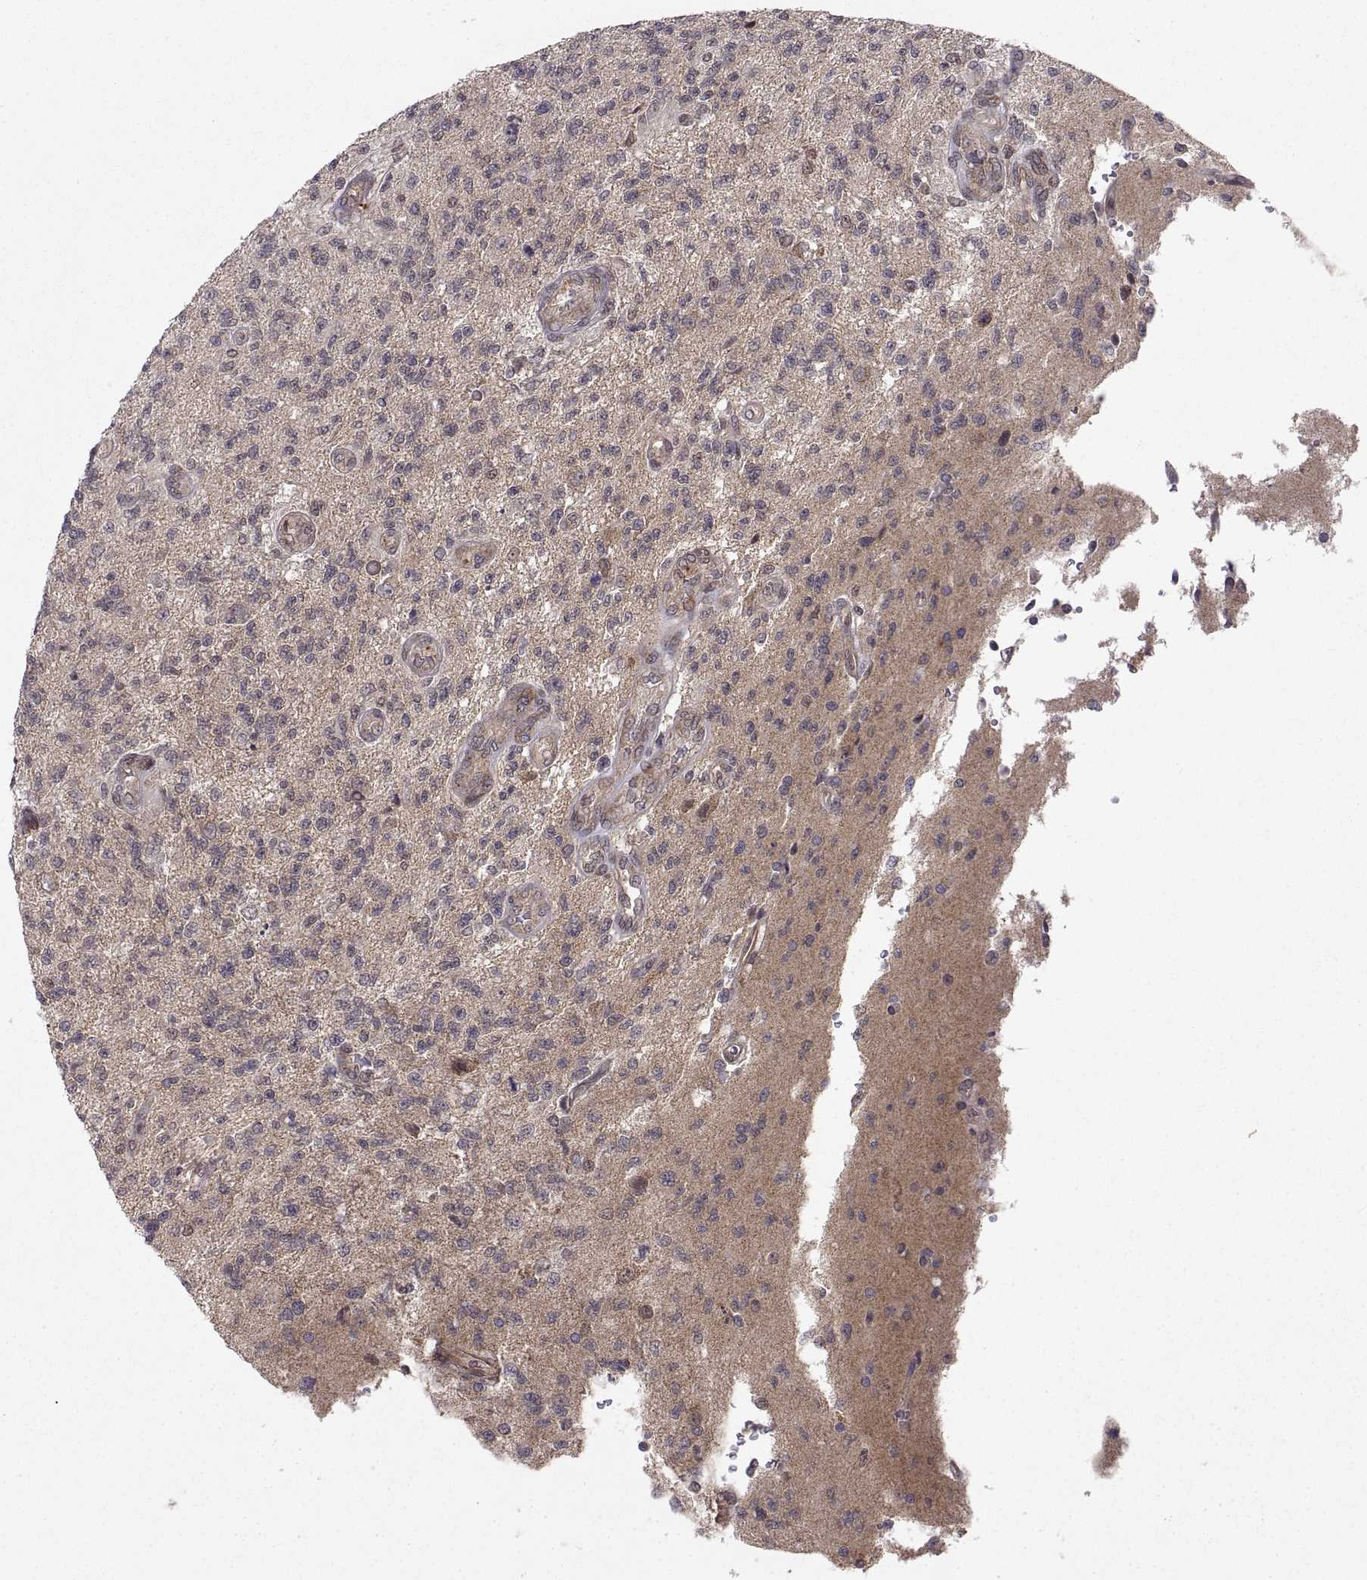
{"staining": {"intensity": "negative", "quantity": "none", "location": "none"}, "tissue": "glioma", "cell_type": "Tumor cells", "image_type": "cancer", "snomed": [{"axis": "morphology", "description": "Glioma, malignant, High grade"}, {"axis": "topography", "description": "Brain"}], "caption": "DAB (3,3'-diaminobenzidine) immunohistochemical staining of malignant glioma (high-grade) displays no significant expression in tumor cells.", "gene": "ABL2", "patient": {"sex": "male", "age": 56}}